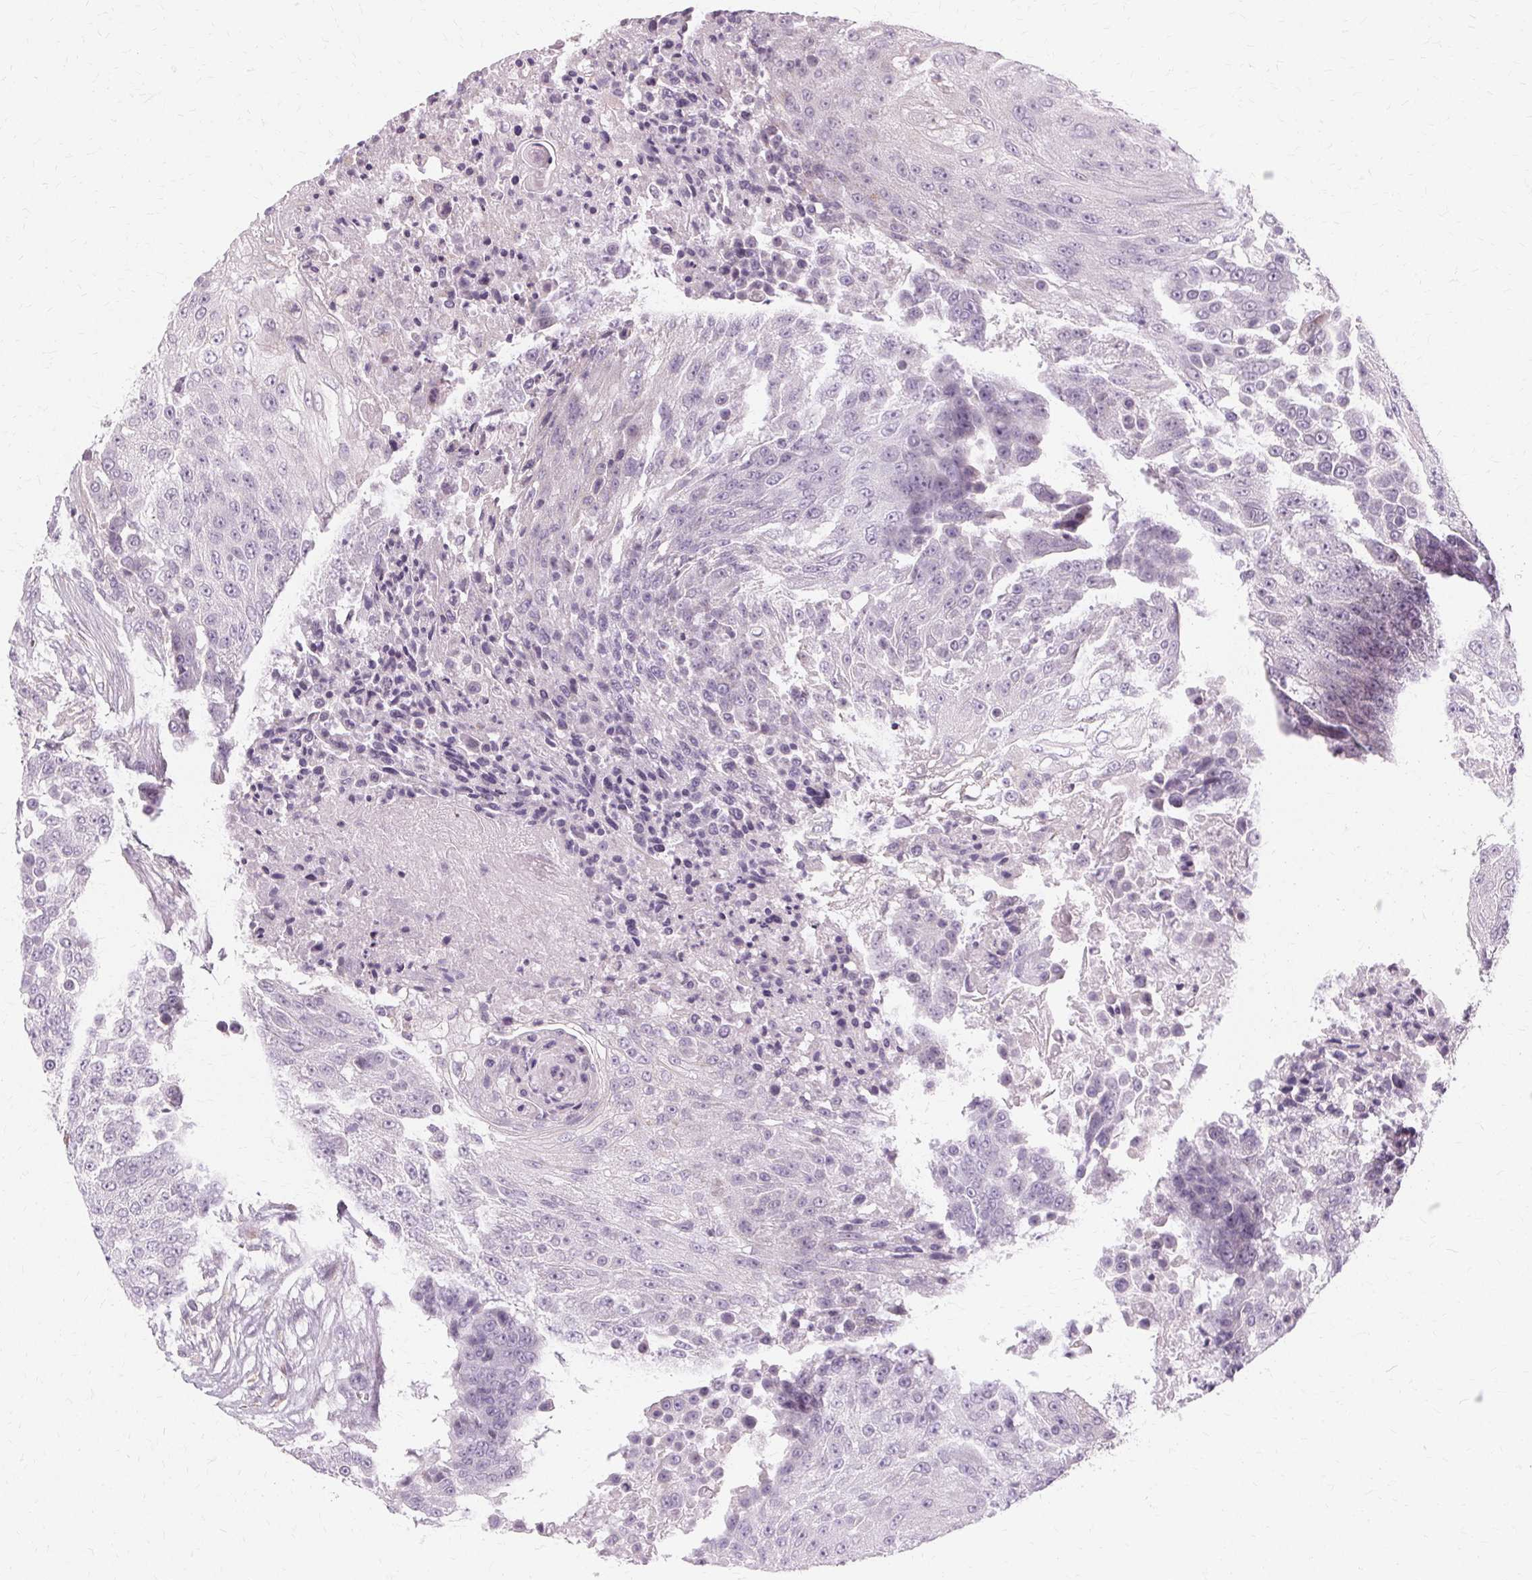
{"staining": {"intensity": "negative", "quantity": "none", "location": "none"}, "tissue": "urothelial cancer", "cell_type": "Tumor cells", "image_type": "cancer", "snomed": [{"axis": "morphology", "description": "Urothelial carcinoma, High grade"}, {"axis": "topography", "description": "Urinary bladder"}], "caption": "IHC image of high-grade urothelial carcinoma stained for a protein (brown), which shows no staining in tumor cells. (DAB (3,3'-diaminobenzidine) immunohistochemistry, high magnification).", "gene": "FCRL3", "patient": {"sex": "female", "age": 63}}